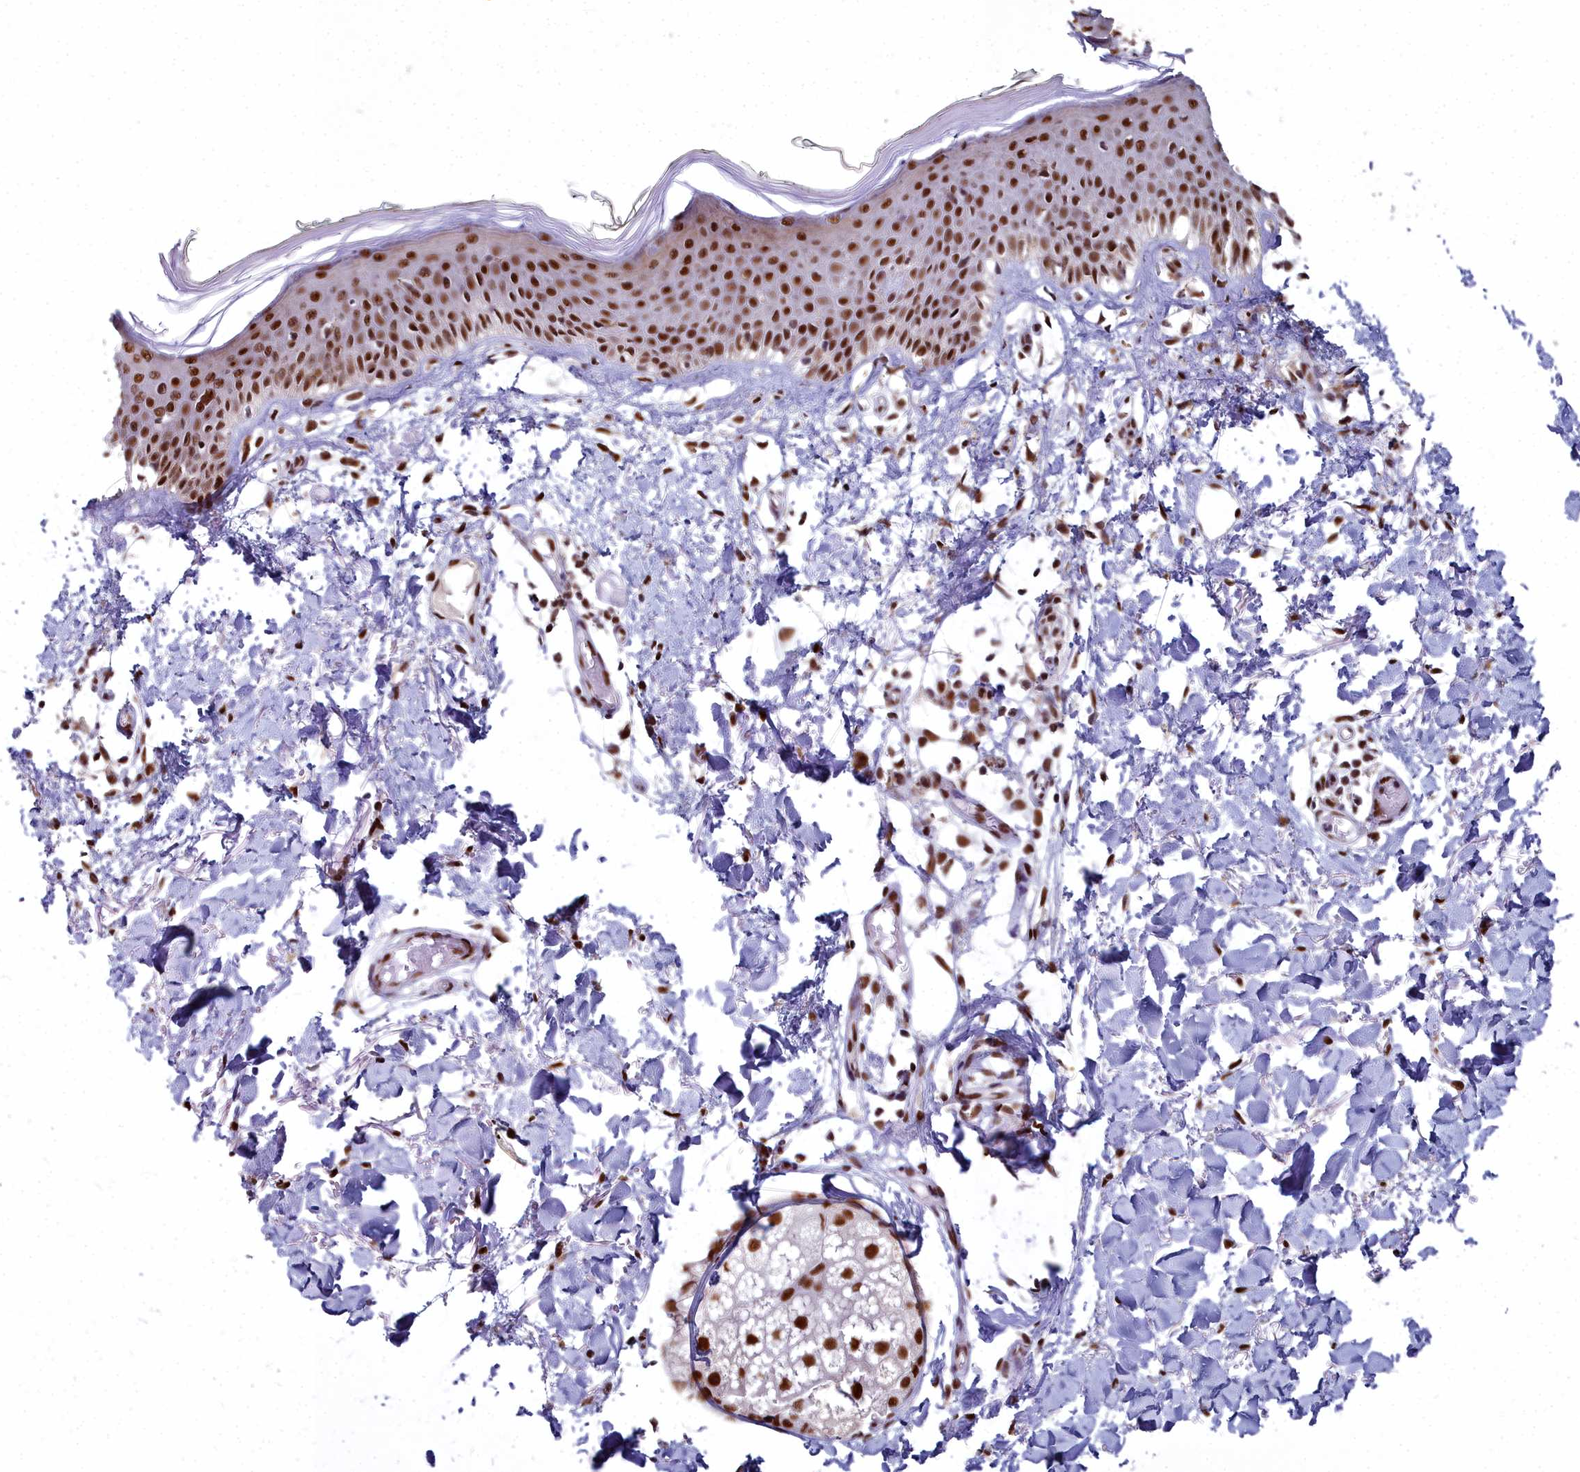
{"staining": {"intensity": "strong", "quantity": ">75%", "location": "nuclear"}, "tissue": "skin", "cell_type": "Fibroblasts", "image_type": "normal", "snomed": [{"axis": "morphology", "description": "Normal tissue, NOS"}, {"axis": "topography", "description": "Skin"}], "caption": "Immunohistochemical staining of unremarkable human skin displays strong nuclear protein positivity in approximately >75% of fibroblasts.", "gene": "SF3B3", "patient": {"sex": "male", "age": 62}}